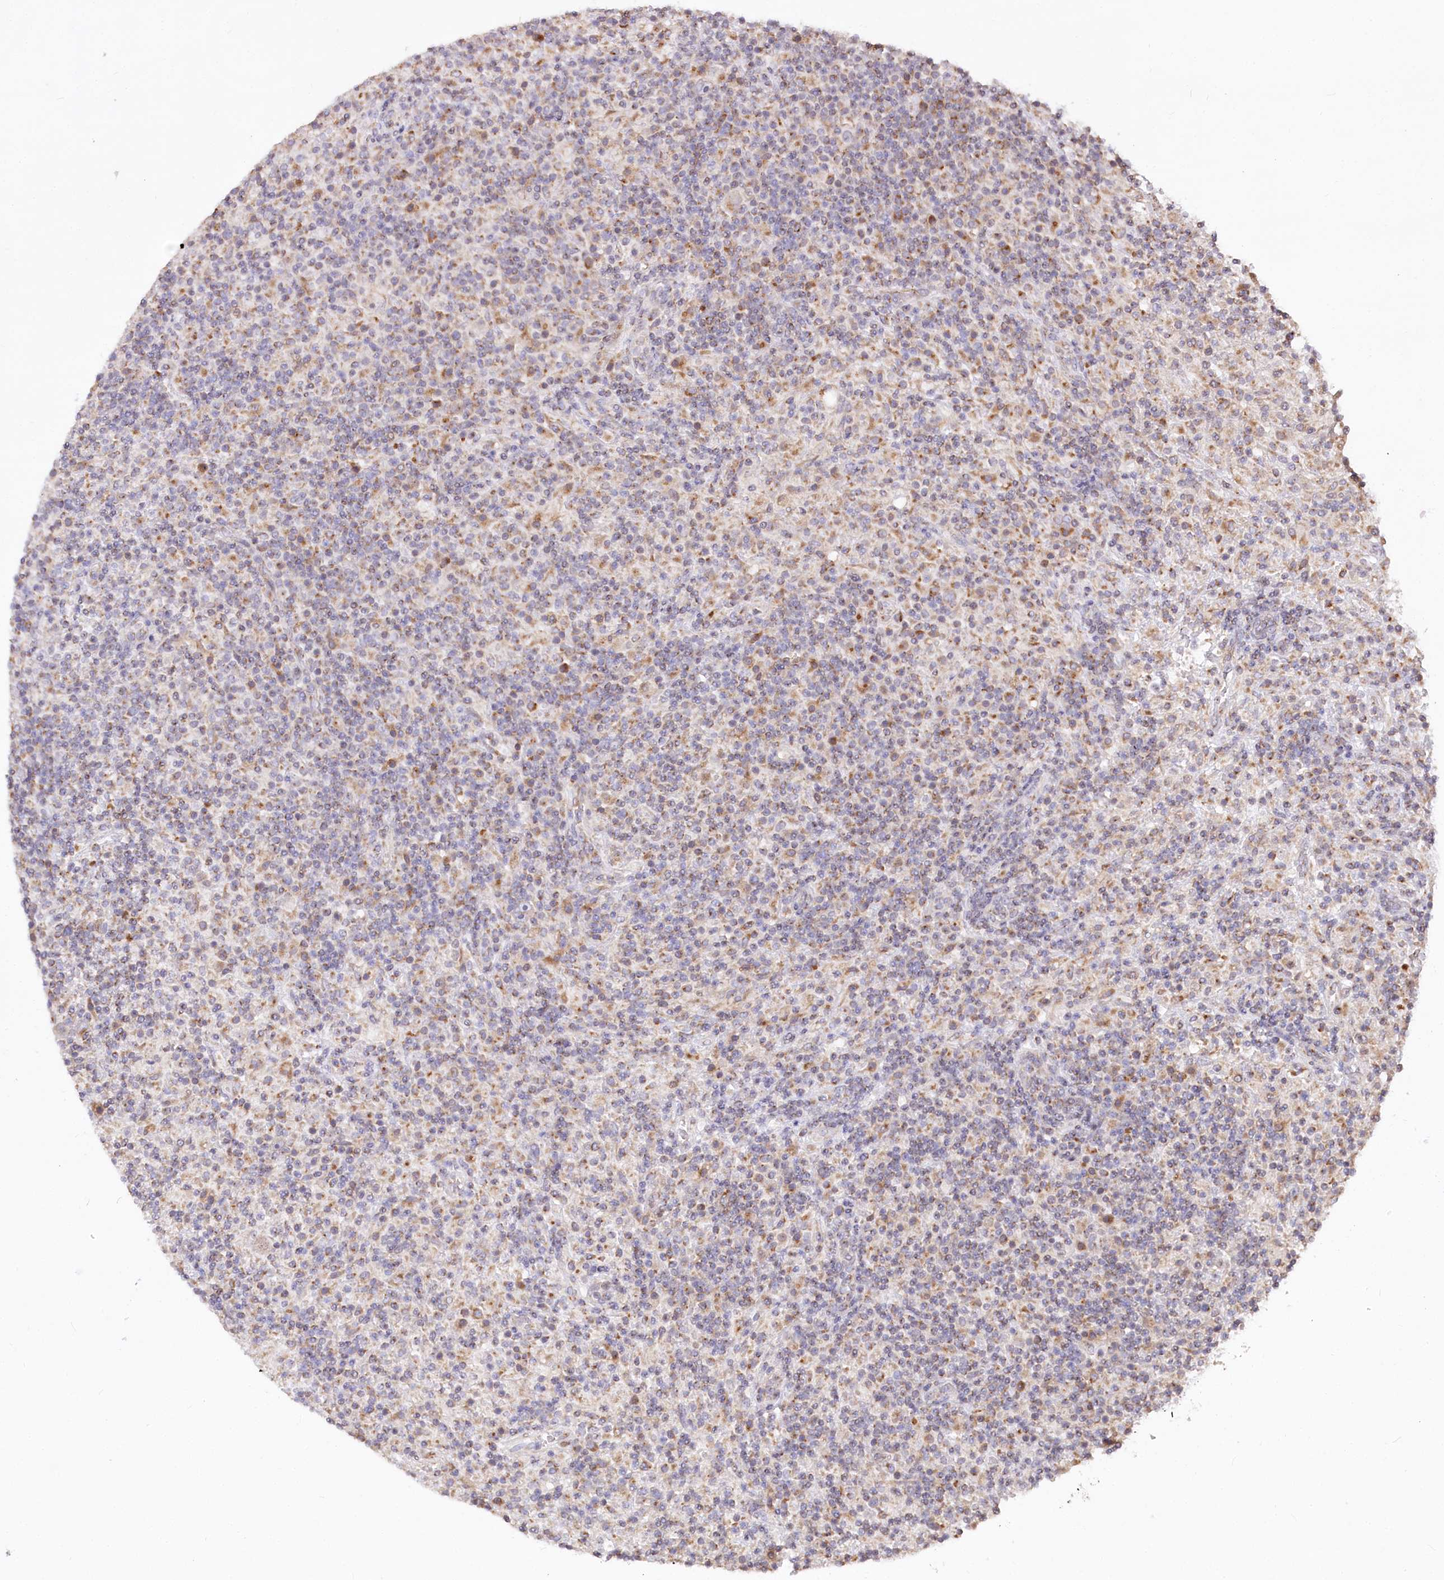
{"staining": {"intensity": "moderate", "quantity": "25%-75%", "location": "cytoplasmic/membranous"}, "tissue": "lymphoma", "cell_type": "Tumor cells", "image_type": "cancer", "snomed": [{"axis": "morphology", "description": "Hodgkin's disease, NOS"}, {"axis": "topography", "description": "Lymph node"}], "caption": "Moderate cytoplasmic/membranous staining is present in approximately 25%-75% of tumor cells in Hodgkin's disease. (DAB IHC with brightfield microscopy, high magnification).", "gene": "STT3B", "patient": {"sex": "male", "age": 70}}